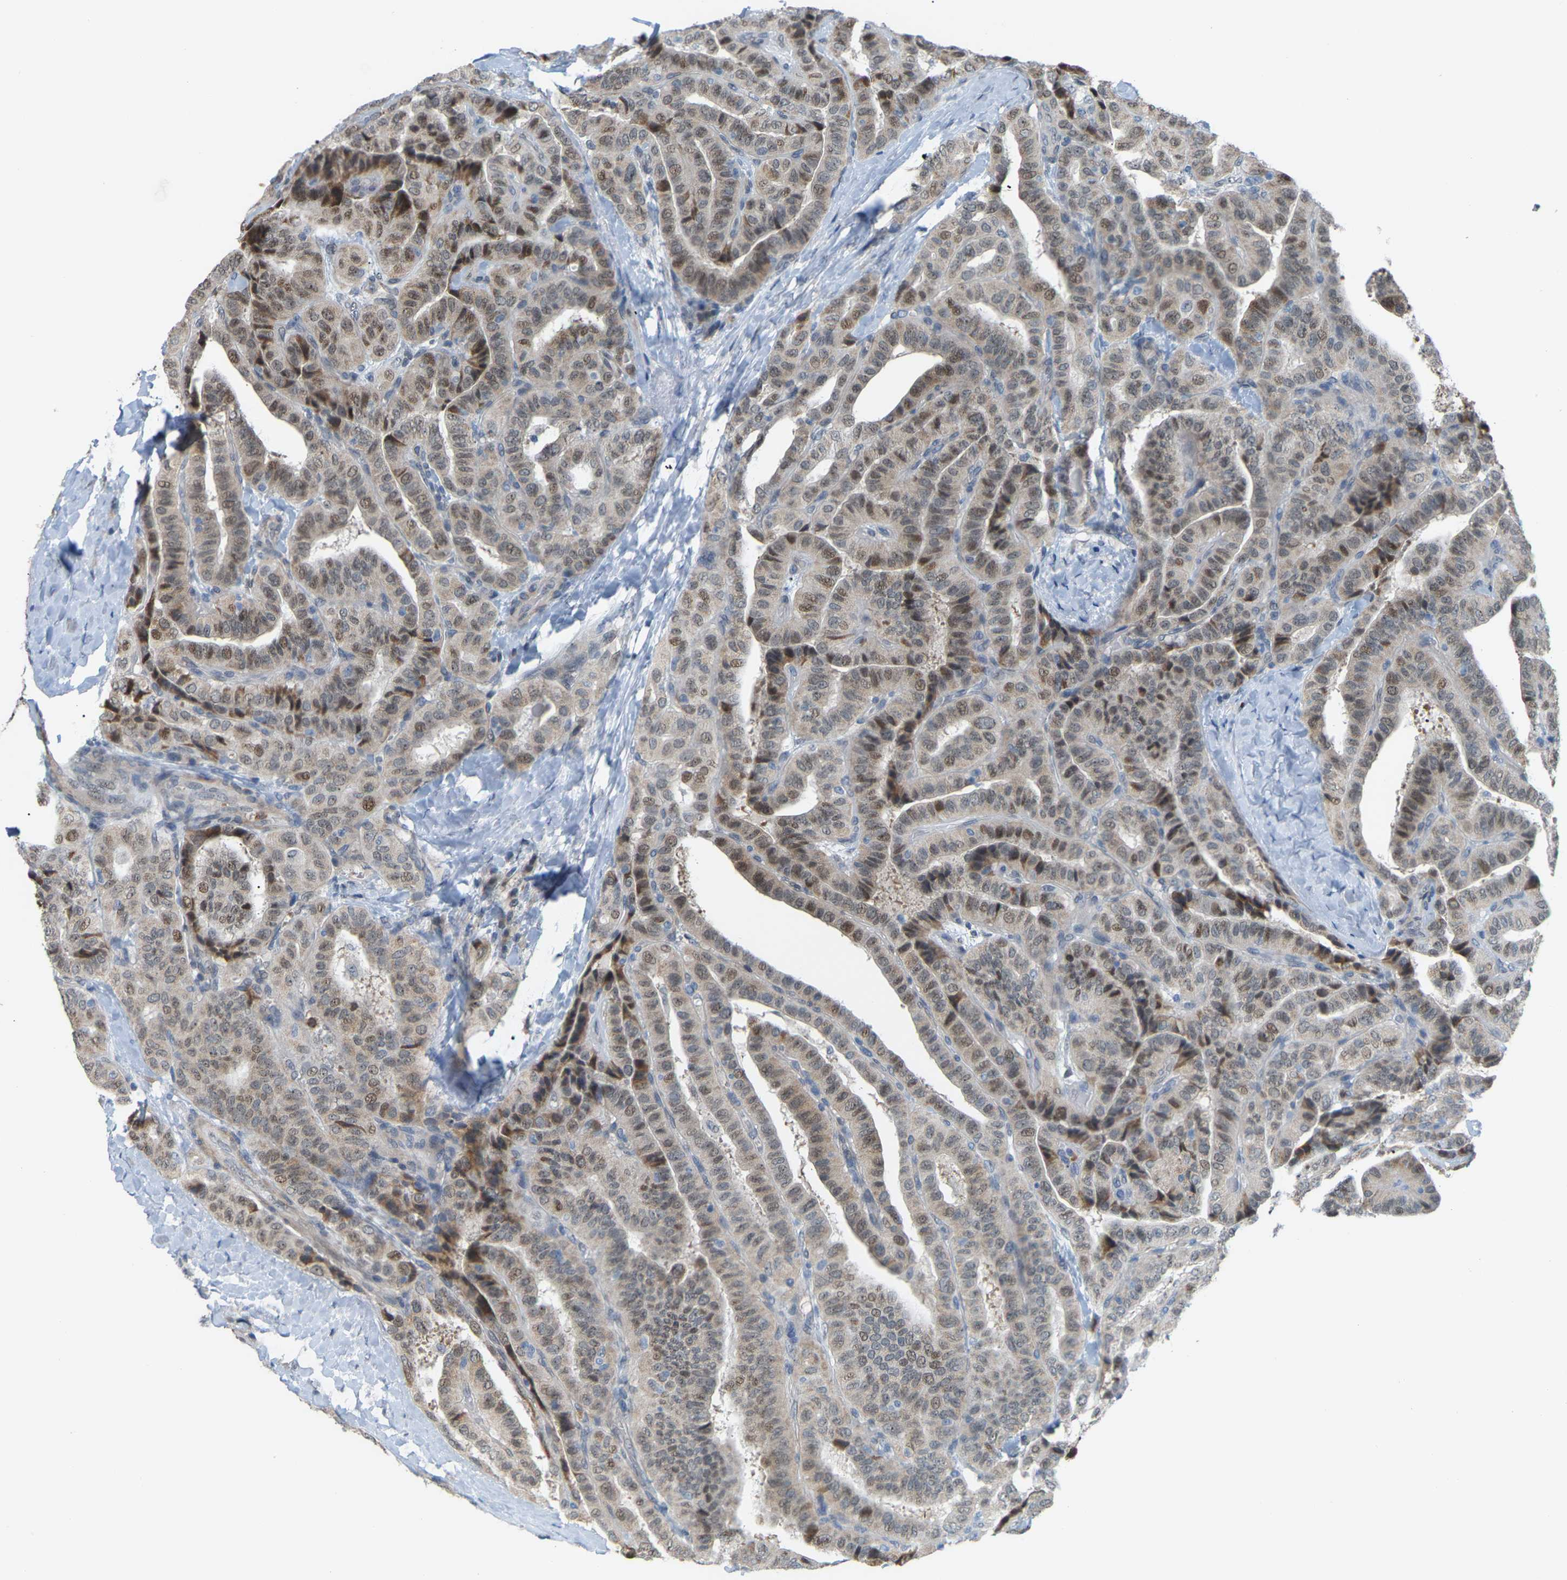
{"staining": {"intensity": "weak", "quantity": "25%-75%", "location": "cytoplasmic/membranous"}, "tissue": "thyroid cancer", "cell_type": "Tumor cells", "image_type": "cancer", "snomed": [{"axis": "morphology", "description": "Papillary adenocarcinoma, NOS"}, {"axis": "topography", "description": "Thyroid gland"}], "caption": "Immunohistochemistry (IHC) (DAB) staining of thyroid cancer (papillary adenocarcinoma) demonstrates weak cytoplasmic/membranous protein expression in about 25%-75% of tumor cells.", "gene": "CROT", "patient": {"sex": "male", "age": 77}}